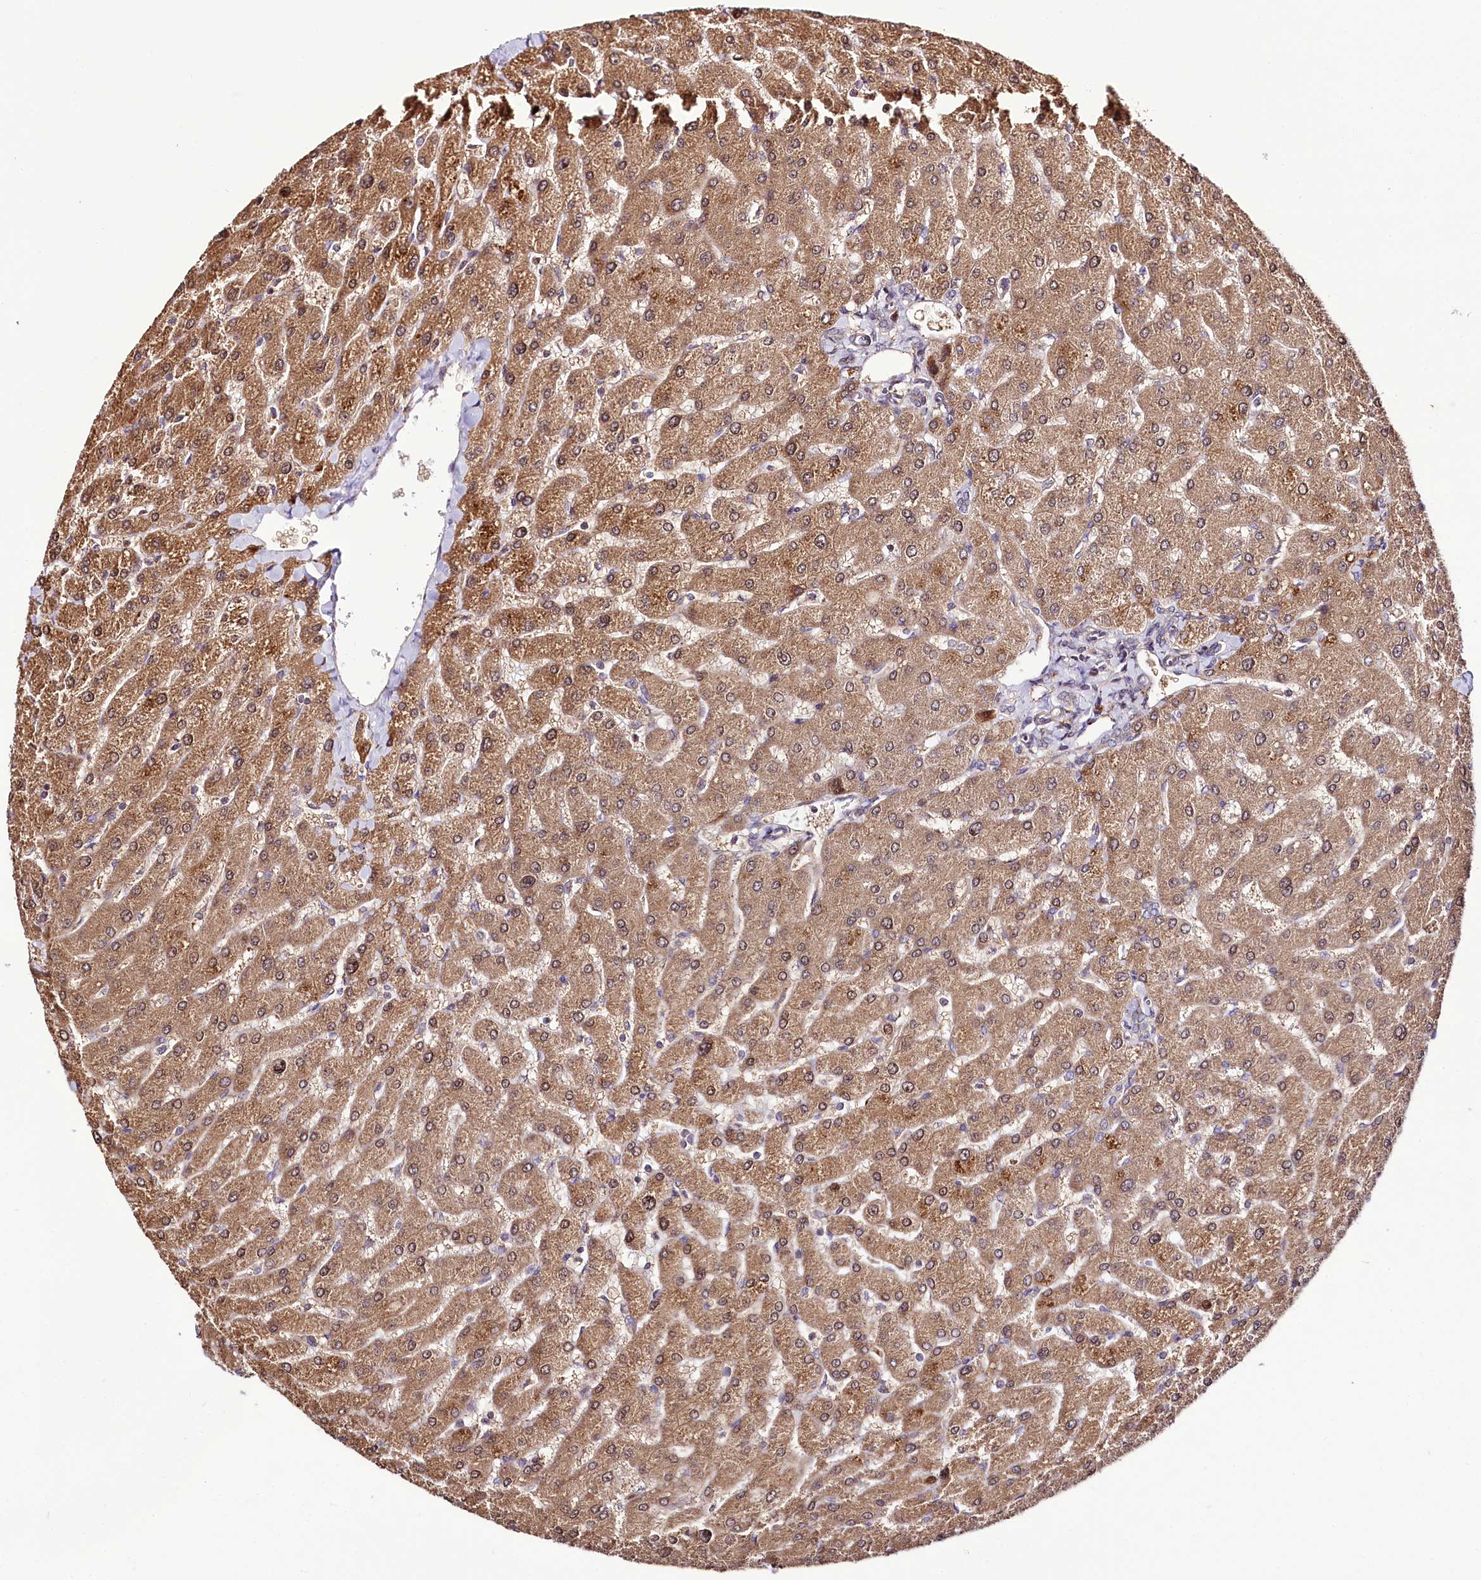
{"staining": {"intensity": "weak", "quantity": "<25%", "location": "cytoplasmic/membranous"}, "tissue": "liver", "cell_type": "Cholangiocytes", "image_type": "normal", "snomed": [{"axis": "morphology", "description": "Normal tissue, NOS"}, {"axis": "topography", "description": "Liver"}], "caption": "High magnification brightfield microscopy of normal liver stained with DAB (3,3'-diaminobenzidine) (brown) and counterstained with hematoxylin (blue): cholangiocytes show no significant expression. (DAB (3,3'-diaminobenzidine) immunohistochemistry with hematoxylin counter stain).", "gene": "CUTC", "patient": {"sex": "male", "age": 55}}